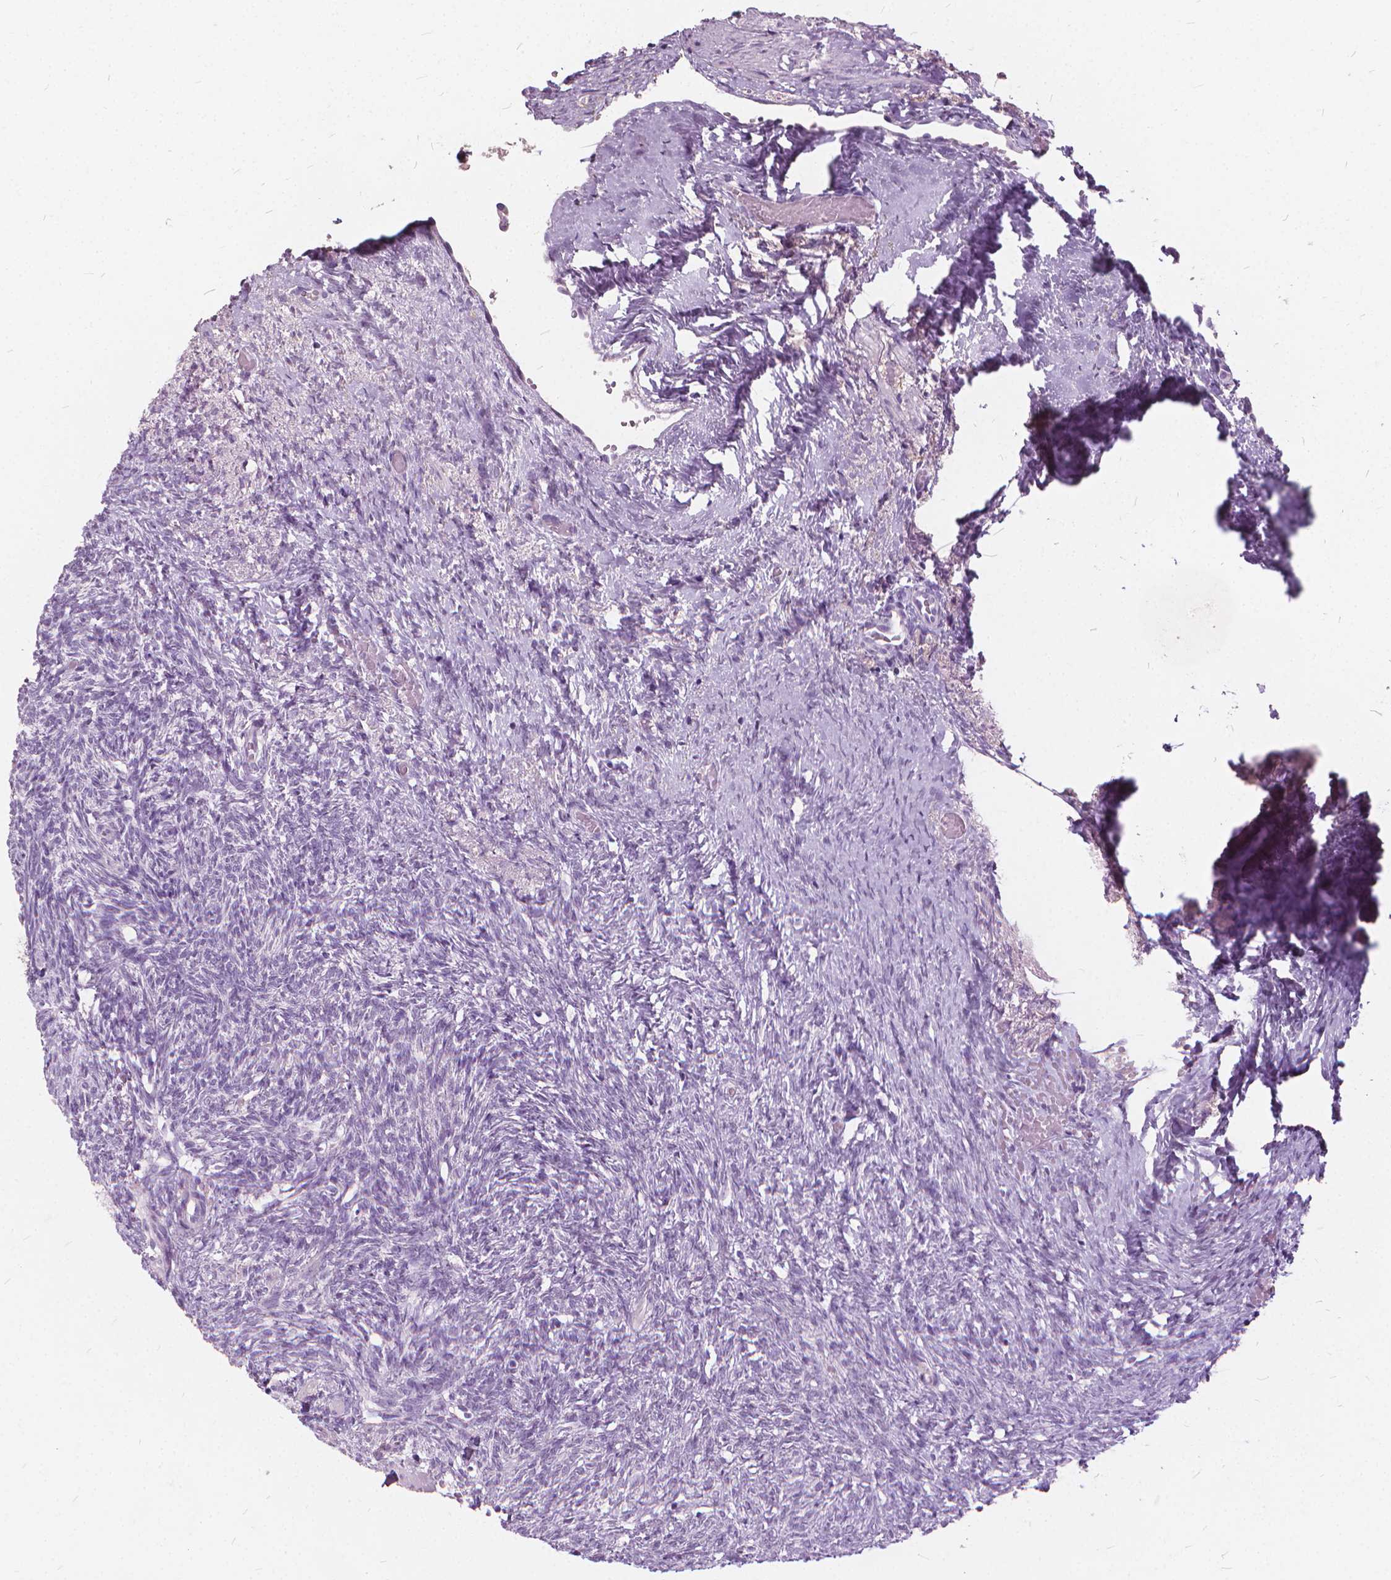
{"staining": {"intensity": "negative", "quantity": "none", "location": "none"}, "tissue": "ovary", "cell_type": "Follicle cells", "image_type": "normal", "snomed": [{"axis": "morphology", "description": "Normal tissue, NOS"}, {"axis": "topography", "description": "Ovary"}], "caption": "IHC histopathology image of normal ovary: ovary stained with DAB demonstrates no significant protein expression in follicle cells.", "gene": "DNM1", "patient": {"sex": "female", "age": 46}}